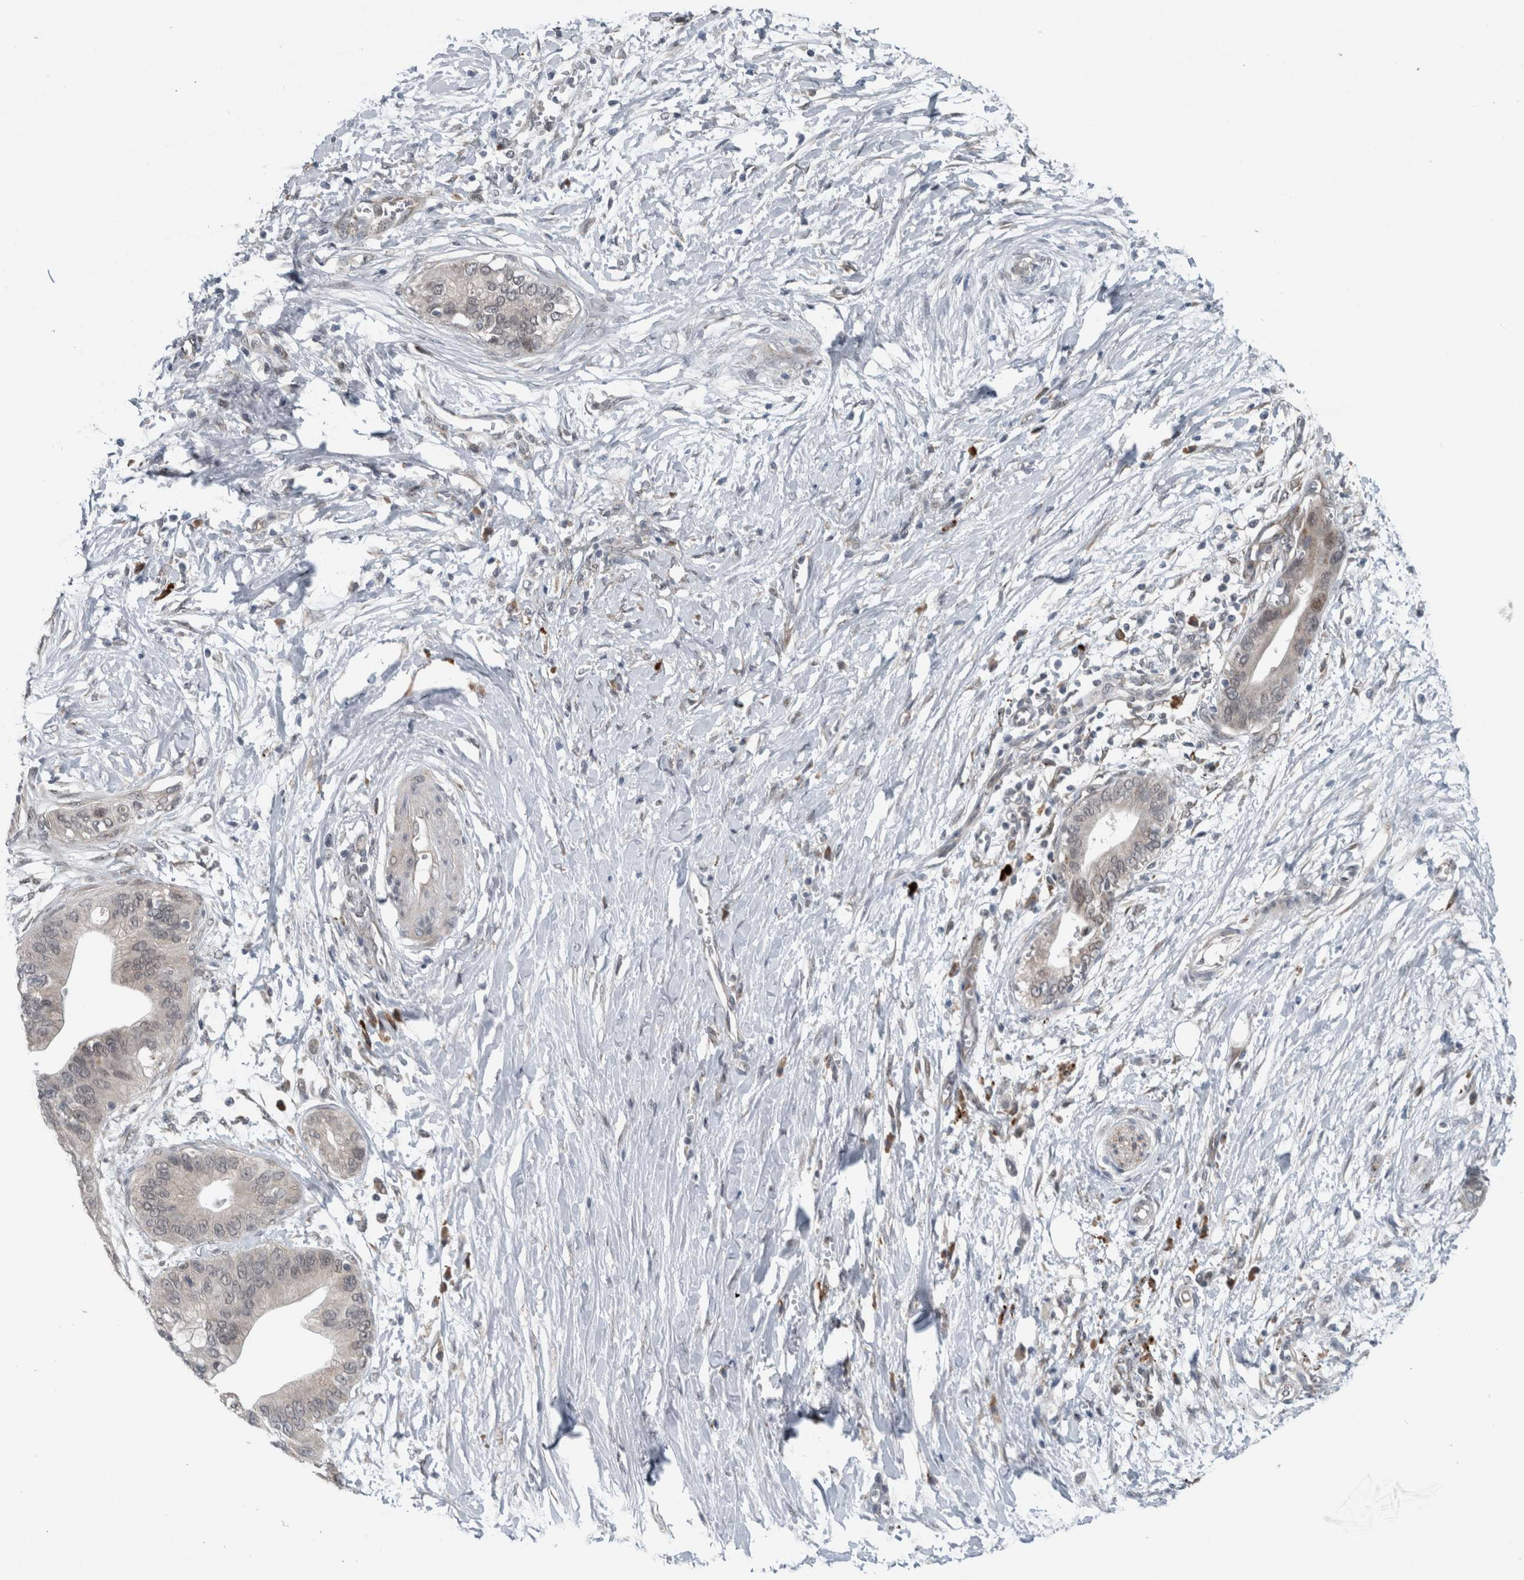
{"staining": {"intensity": "negative", "quantity": "none", "location": "none"}, "tissue": "pancreatic cancer", "cell_type": "Tumor cells", "image_type": "cancer", "snomed": [{"axis": "morphology", "description": "Normal tissue, NOS"}, {"axis": "morphology", "description": "Adenocarcinoma, NOS"}, {"axis": "topography", "description": "Pancreas"}, {"axis": "topography", "description": "Peripheral nerve tissue"}], "caption": "Photomicrograph shows no protein expression in tumor cells of pancreatic cancer tissue. (Brightfield microscopy of DAB immunohistochemistry (IHC) at high magnification).", "gene": "GBA2", "patient": {"sex": "male", "age": 59}}